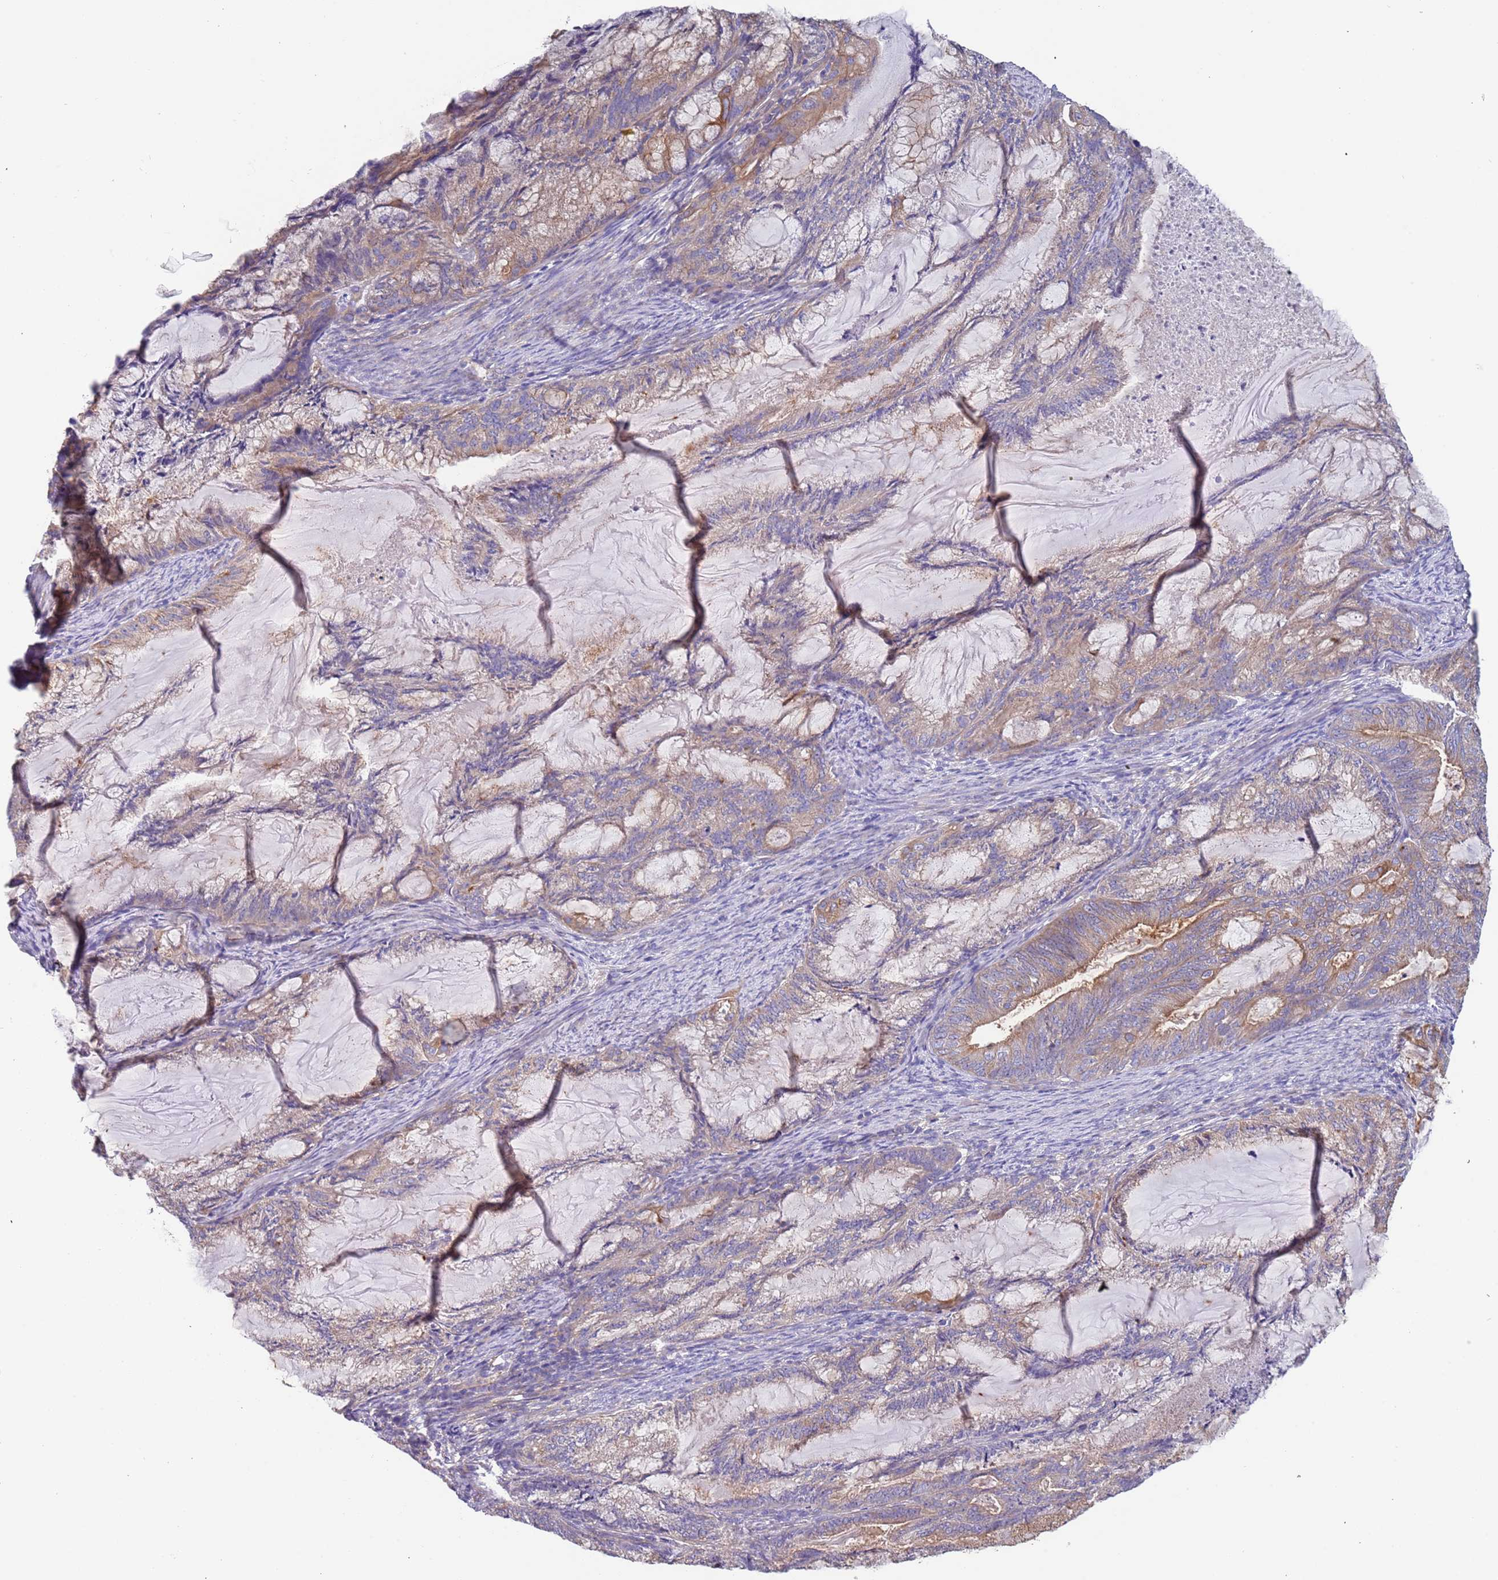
{"staining": {"intensity": "weak", "quantity": "<25%", "location": "cytoplasmic/membranous"}, "tissue": "endometrial cancer", "cell_type": "Tumor cells", "image_type": "cancer", "snomed": [{"axis": "morphology", "description": "Adenocarcinoma, NOS"}, {"axis": "topography", "description": "Endometrium"}], "caption": "Protein analysis of endometrial cancer (adenocarcinoma) demonstrates no significant expression in tumor cells.", "gene": "LAMB4", "patient": {"sex": "female", "age": 86}}